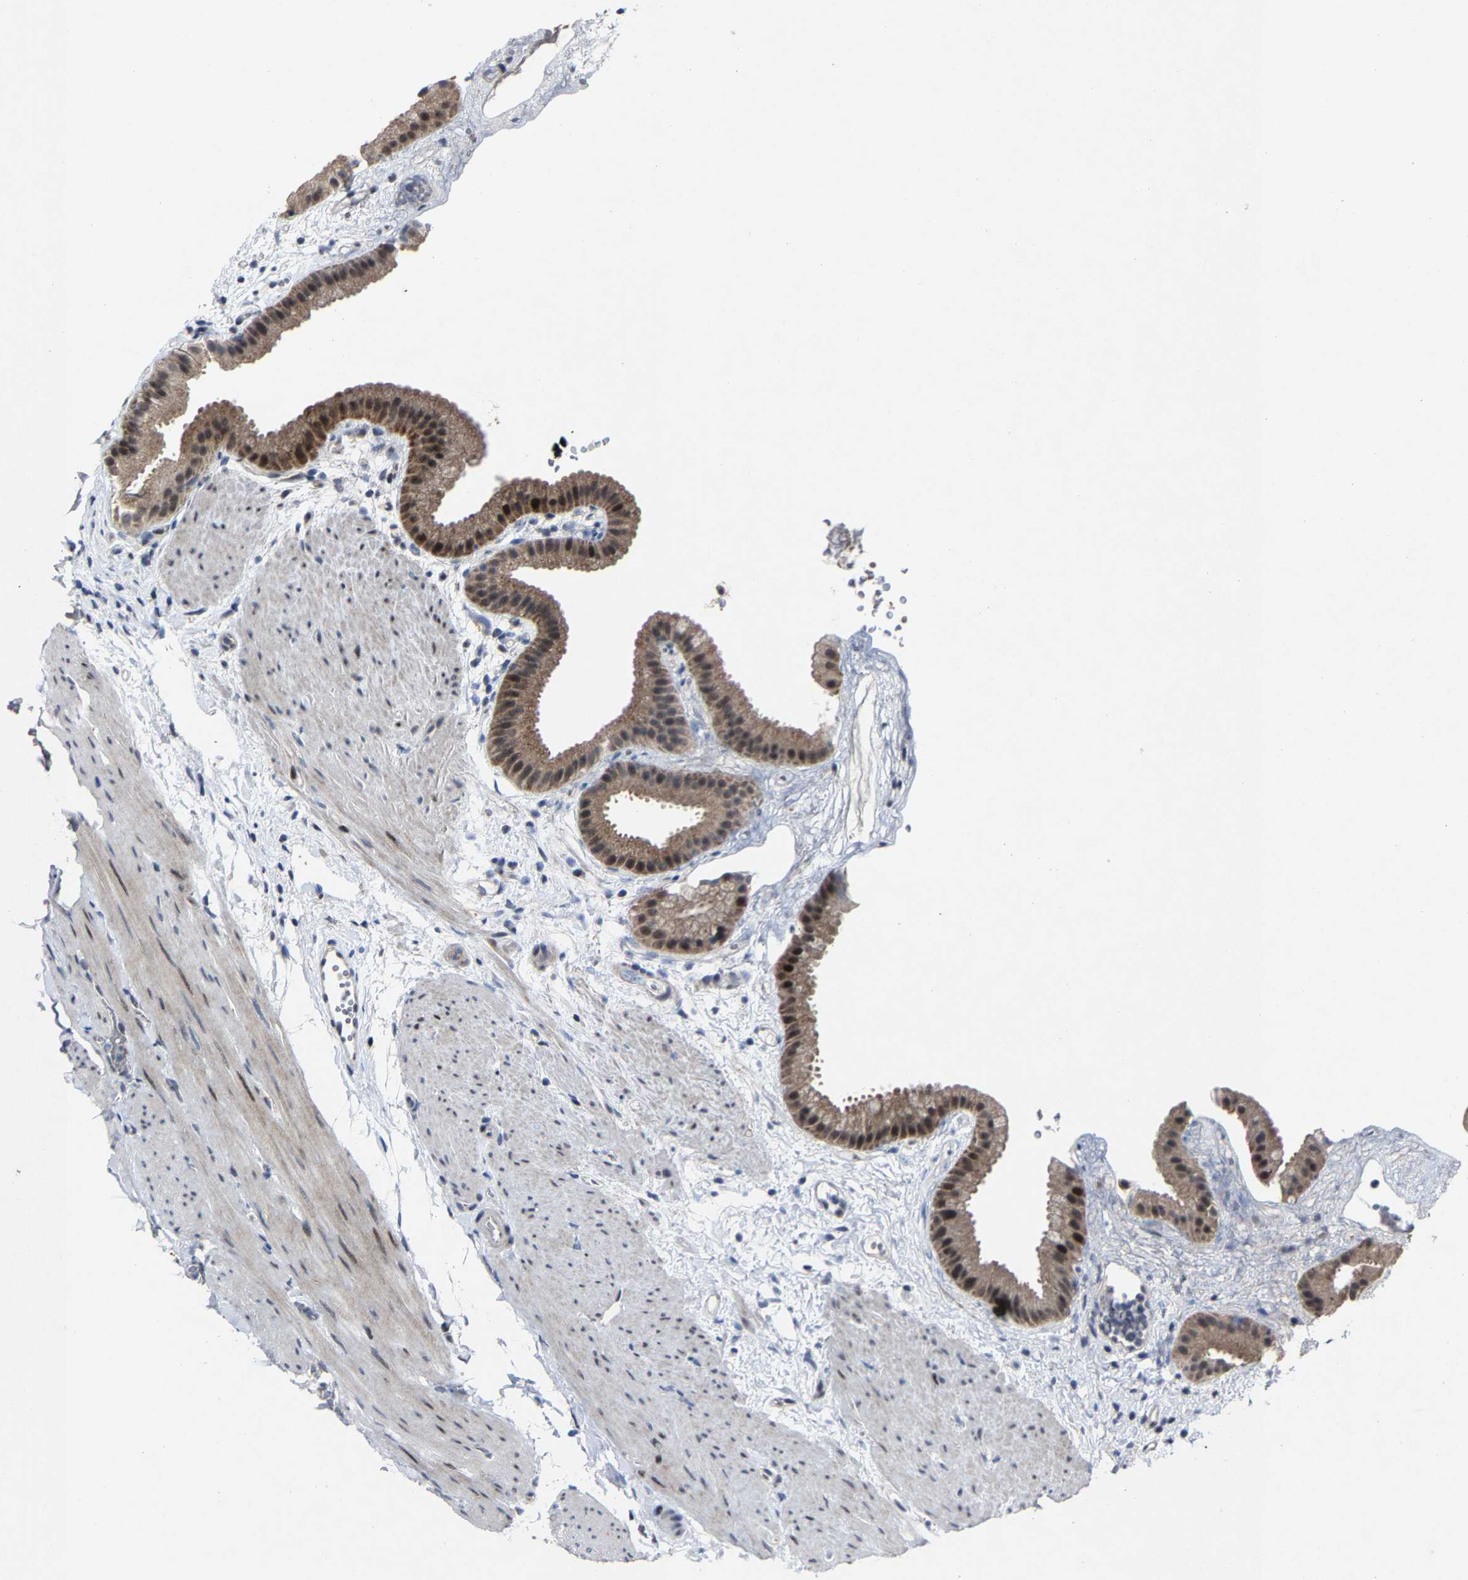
{"staining": {"intensity": "strong", "quantity": "25%-75%", "location": "cytoplasmic/membranous,nuclear"}, "tissue": "gallbladder", "cell_type": "Glandular cells", "image_type": "normal", "snomed": [{"axis": "morphology", "description": "Normal tissue, NOS"}, {"axis": "topography", "description": "Gallbladder"}], "caption": "Immunohistochemical staining of unremarkable human gallbladder displays strong cytoplasmic/membranous,nuclear protein positivity in approximately 25%-75% of glandular cells. (Brightfield microscopy of DAB IHC at high magnification).", "gene": "LSM8", "patient": {"sex": "female", "age": 64}}